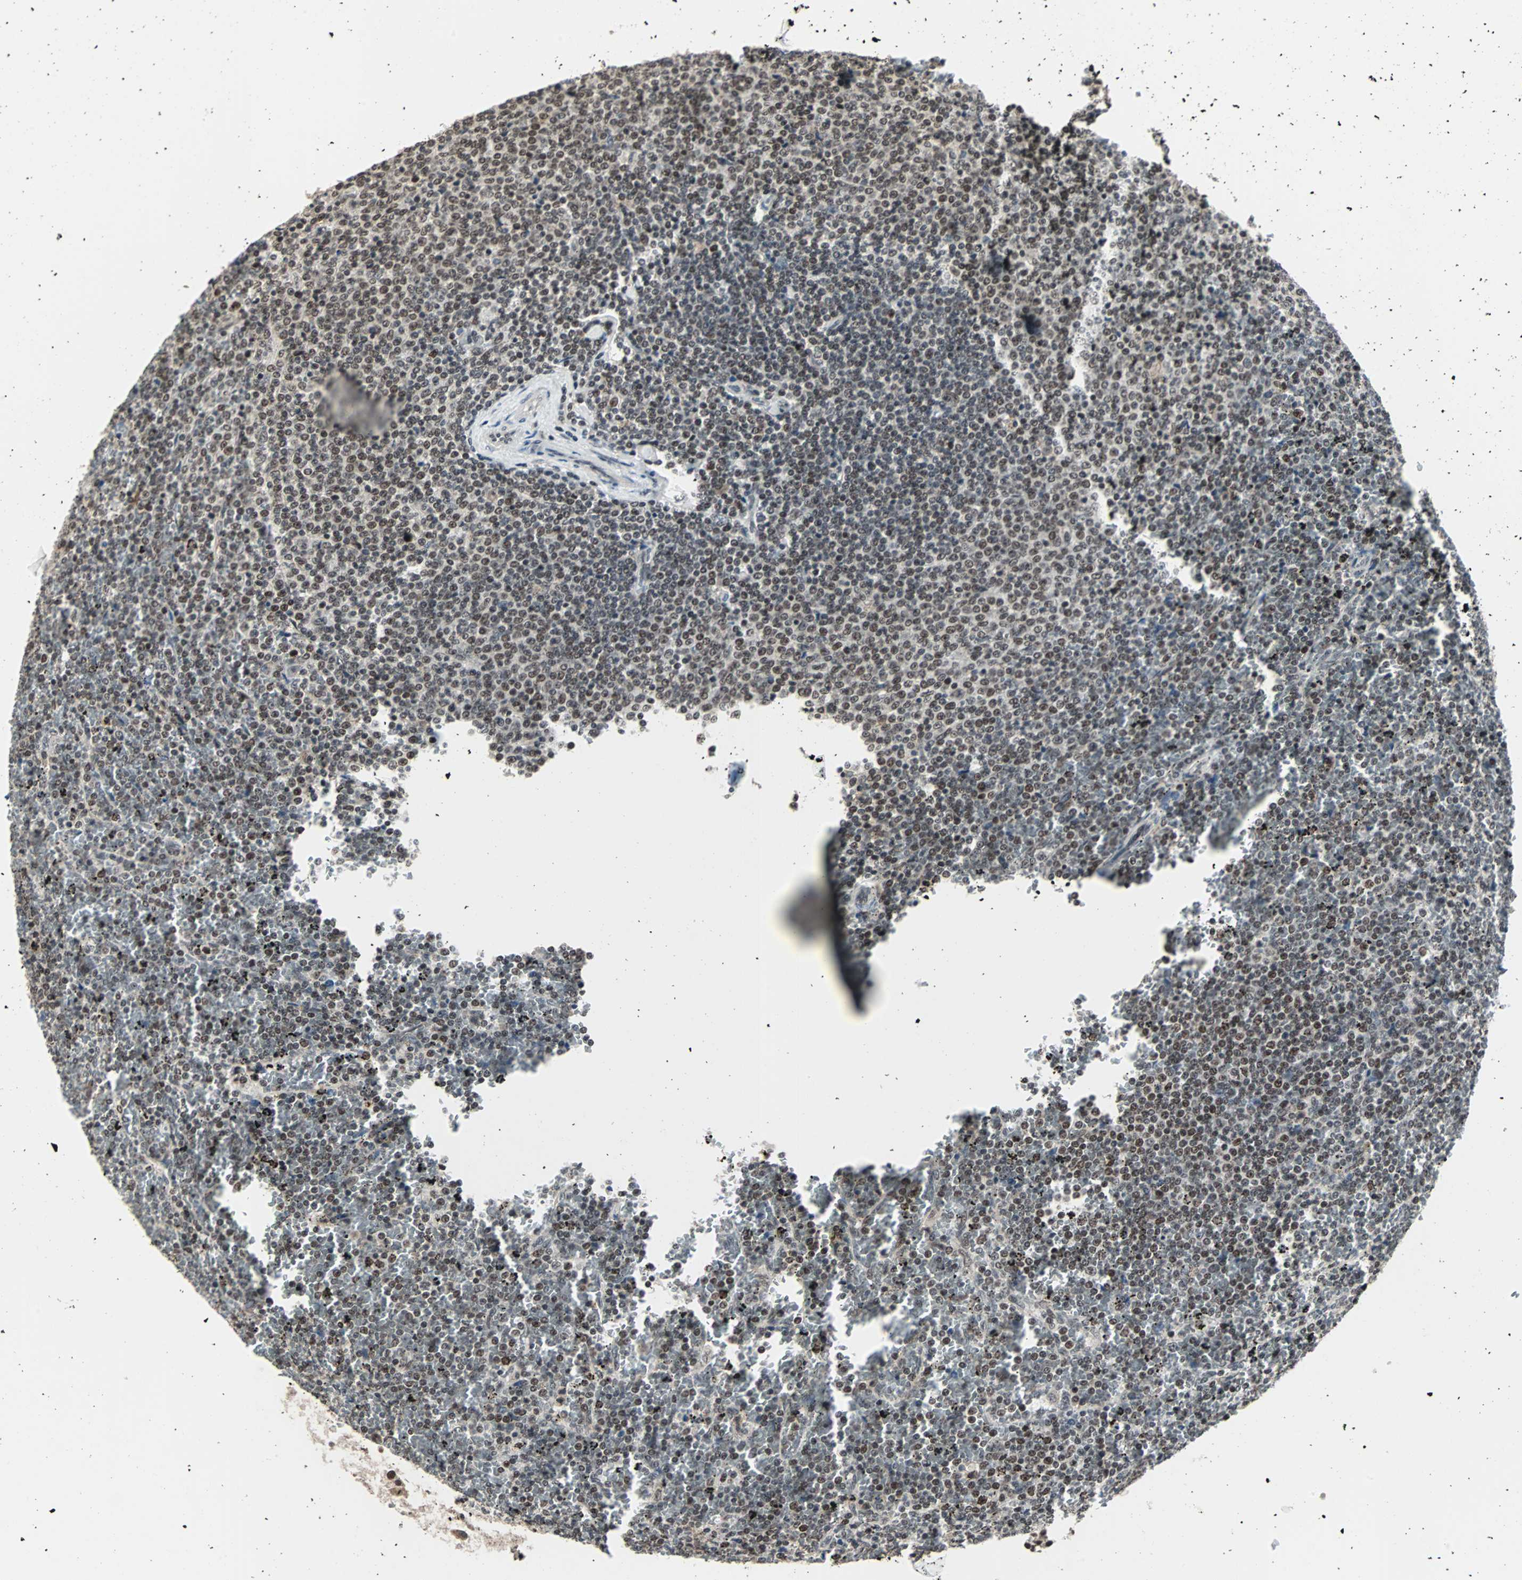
{"staining": {"intensity": "moderate", "quantity": ">75%", "location": "nuclear"}, "tissue": "lymphoma", "cell_type": "Tumor cells", "image_type": "cancer", "snomed": [{"axis": "morphology", "description": "Malignant lymphoma, non-Hodgkin's type, Low grade"}, {"axis": "topography", "description": "Spleen"}], "caption": "Immunohistochemical staining of human lymphoma displays moderate nuclear protein staining in approximately >75% of tumor cells.", "gene": "TERF2IP", "patient": {"sex": "female", "age": 77}}